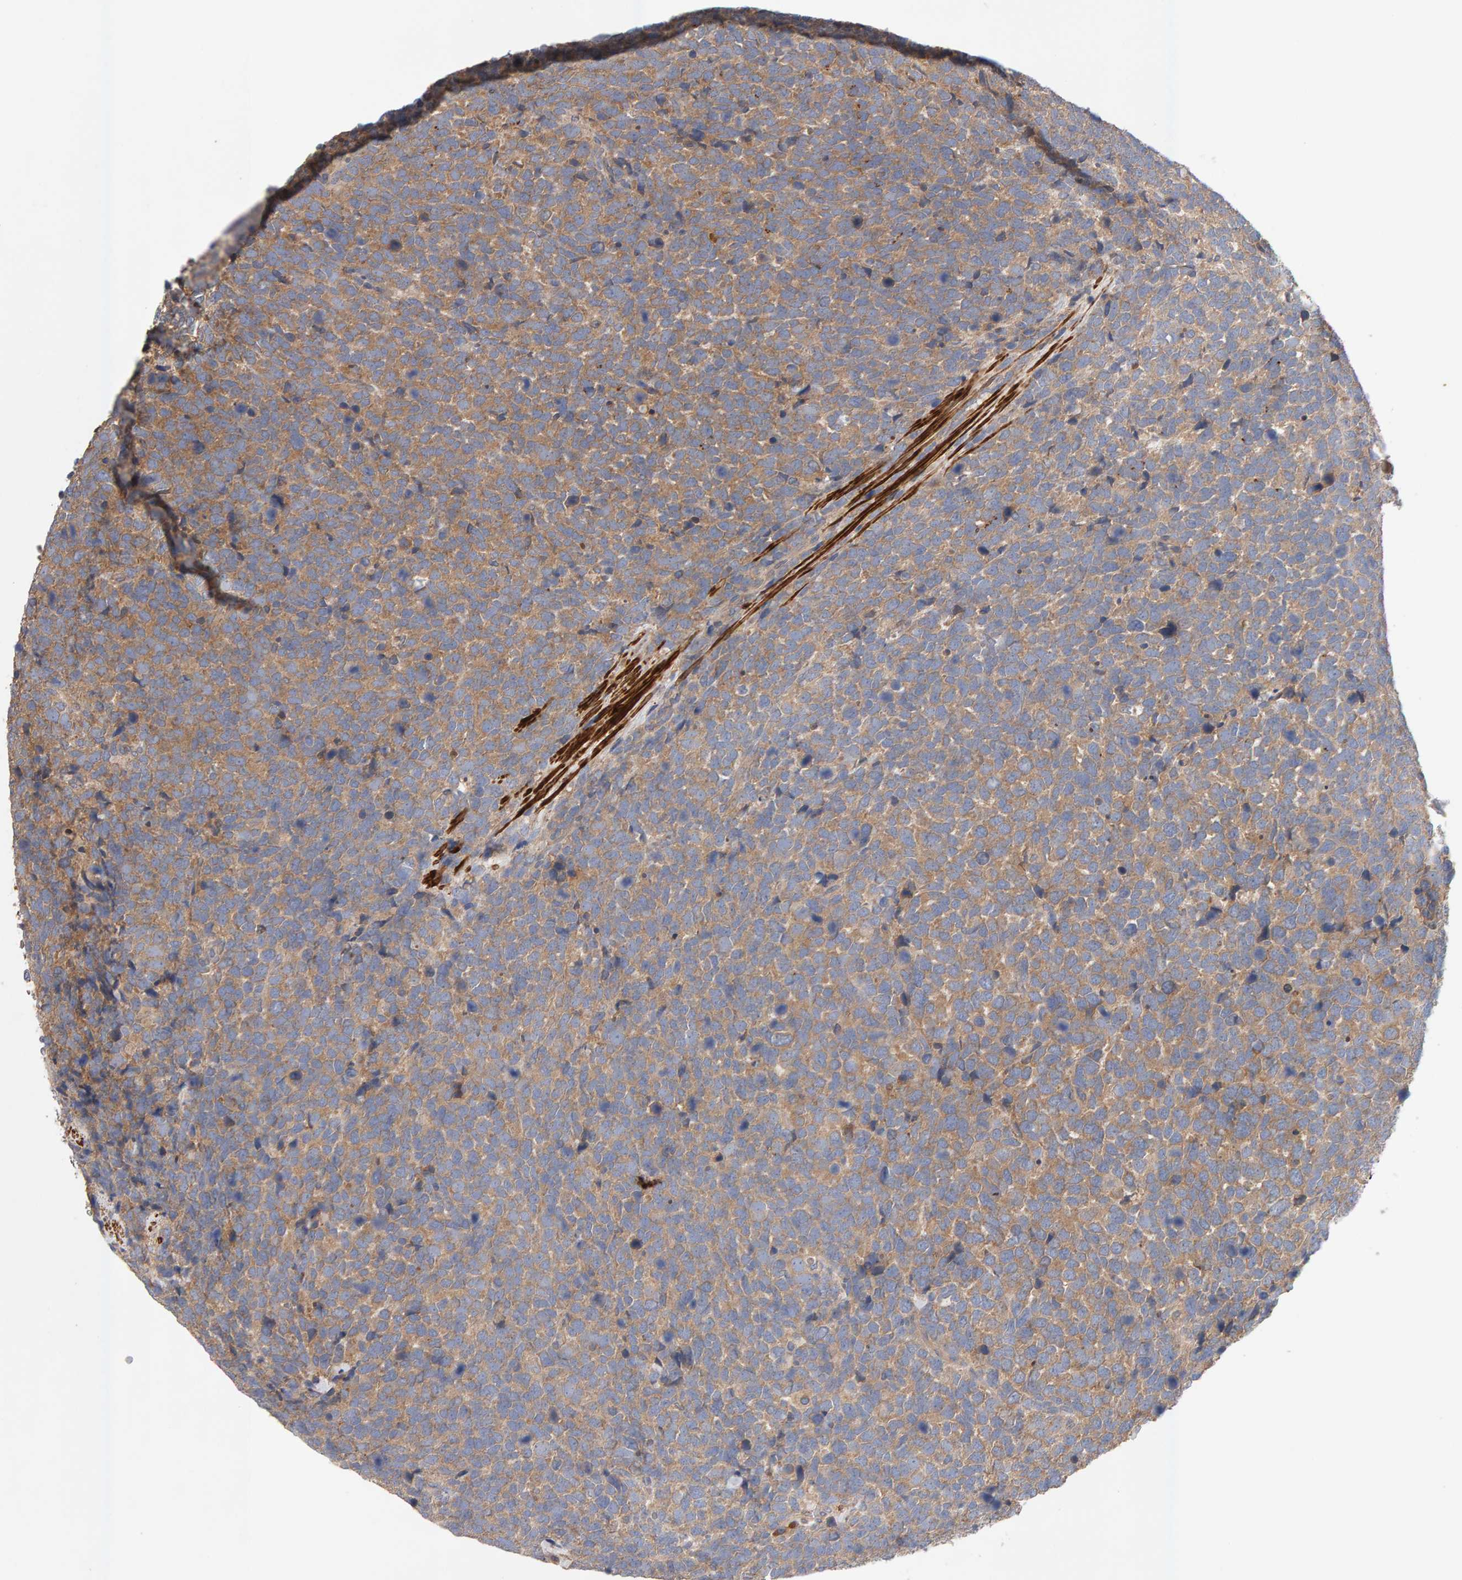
{"staining": {"intensity": "moderate", "quantity": ">75%", "location": "cytoplasmic/membranous"}, "tissue": "urothelial cancer", "cell_type": "Tumor cells", "image_type": "cancer", "snomed": [{"axis": "morphology", "description": "Urothelial carcinoma, High grade"}, {"axis": "topography", "description": "Urinary bladder"}], "caption": "Protein expression by immunohistochemistry exhibits moderate cytoplasmic/membranous staining in about >75% of tumor cells in urothelial cancer. (Stains: DAB in brown, nuclei in blue, Microscopy: brightfield microscopy at high magnification).", "gene": "RNF19A", "patient": {"sex": "female", "age": 82}}